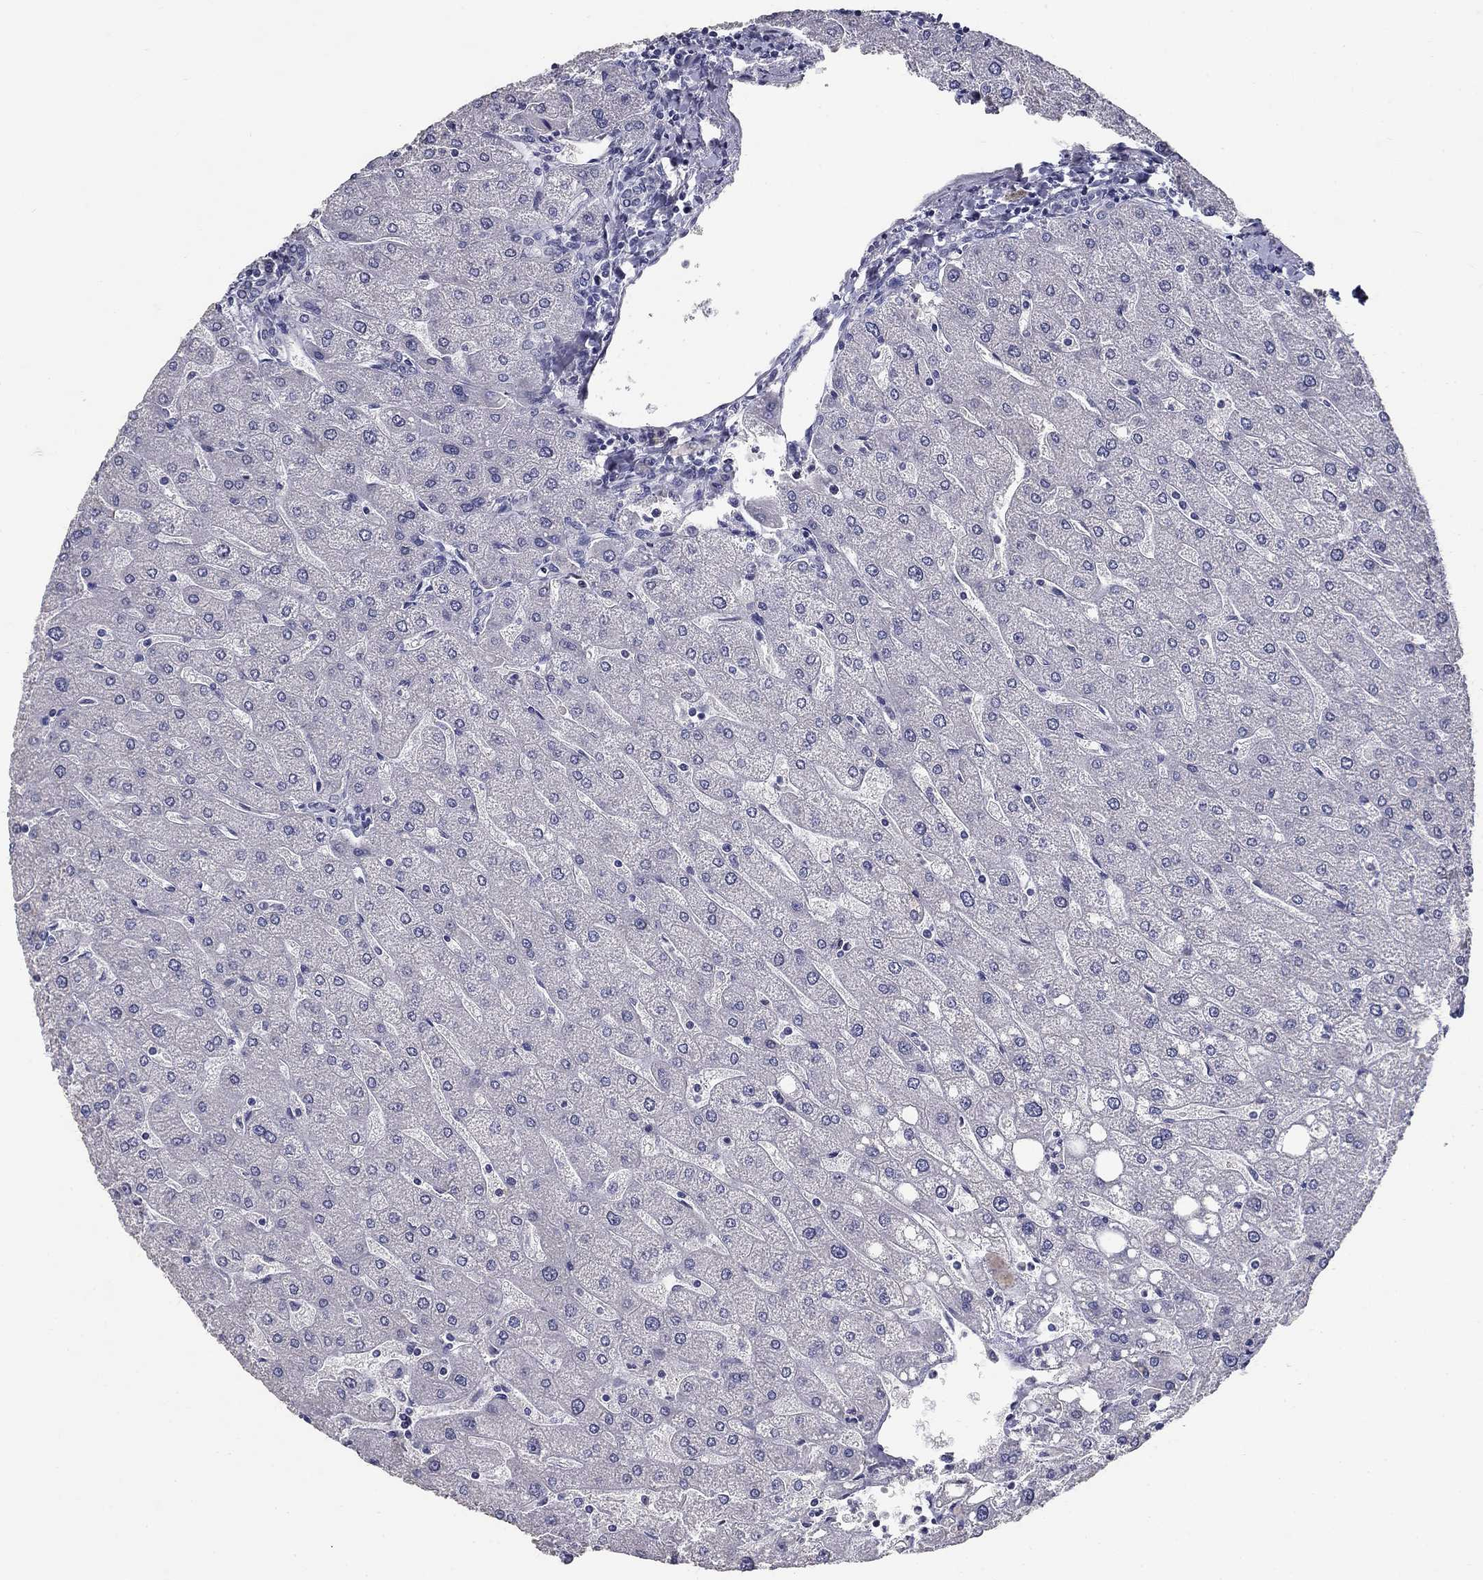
{"staining": {"intensity": "negative", "quantity": "none", "location": "none"}, "tissue": "liver", "cell_type": "Cholangiocytes", "image_type": "normal", "snomed": [{"axis": "morphology", "description": "Normal tissue, NOS"}, {"axis": "topography", "description": "Liver"}], "caption": "This is an IHC image of normal liver. There is no expression in cholangiocytes.", "gene": "POMC", "patient": {"sex": "male", "age": 67}}